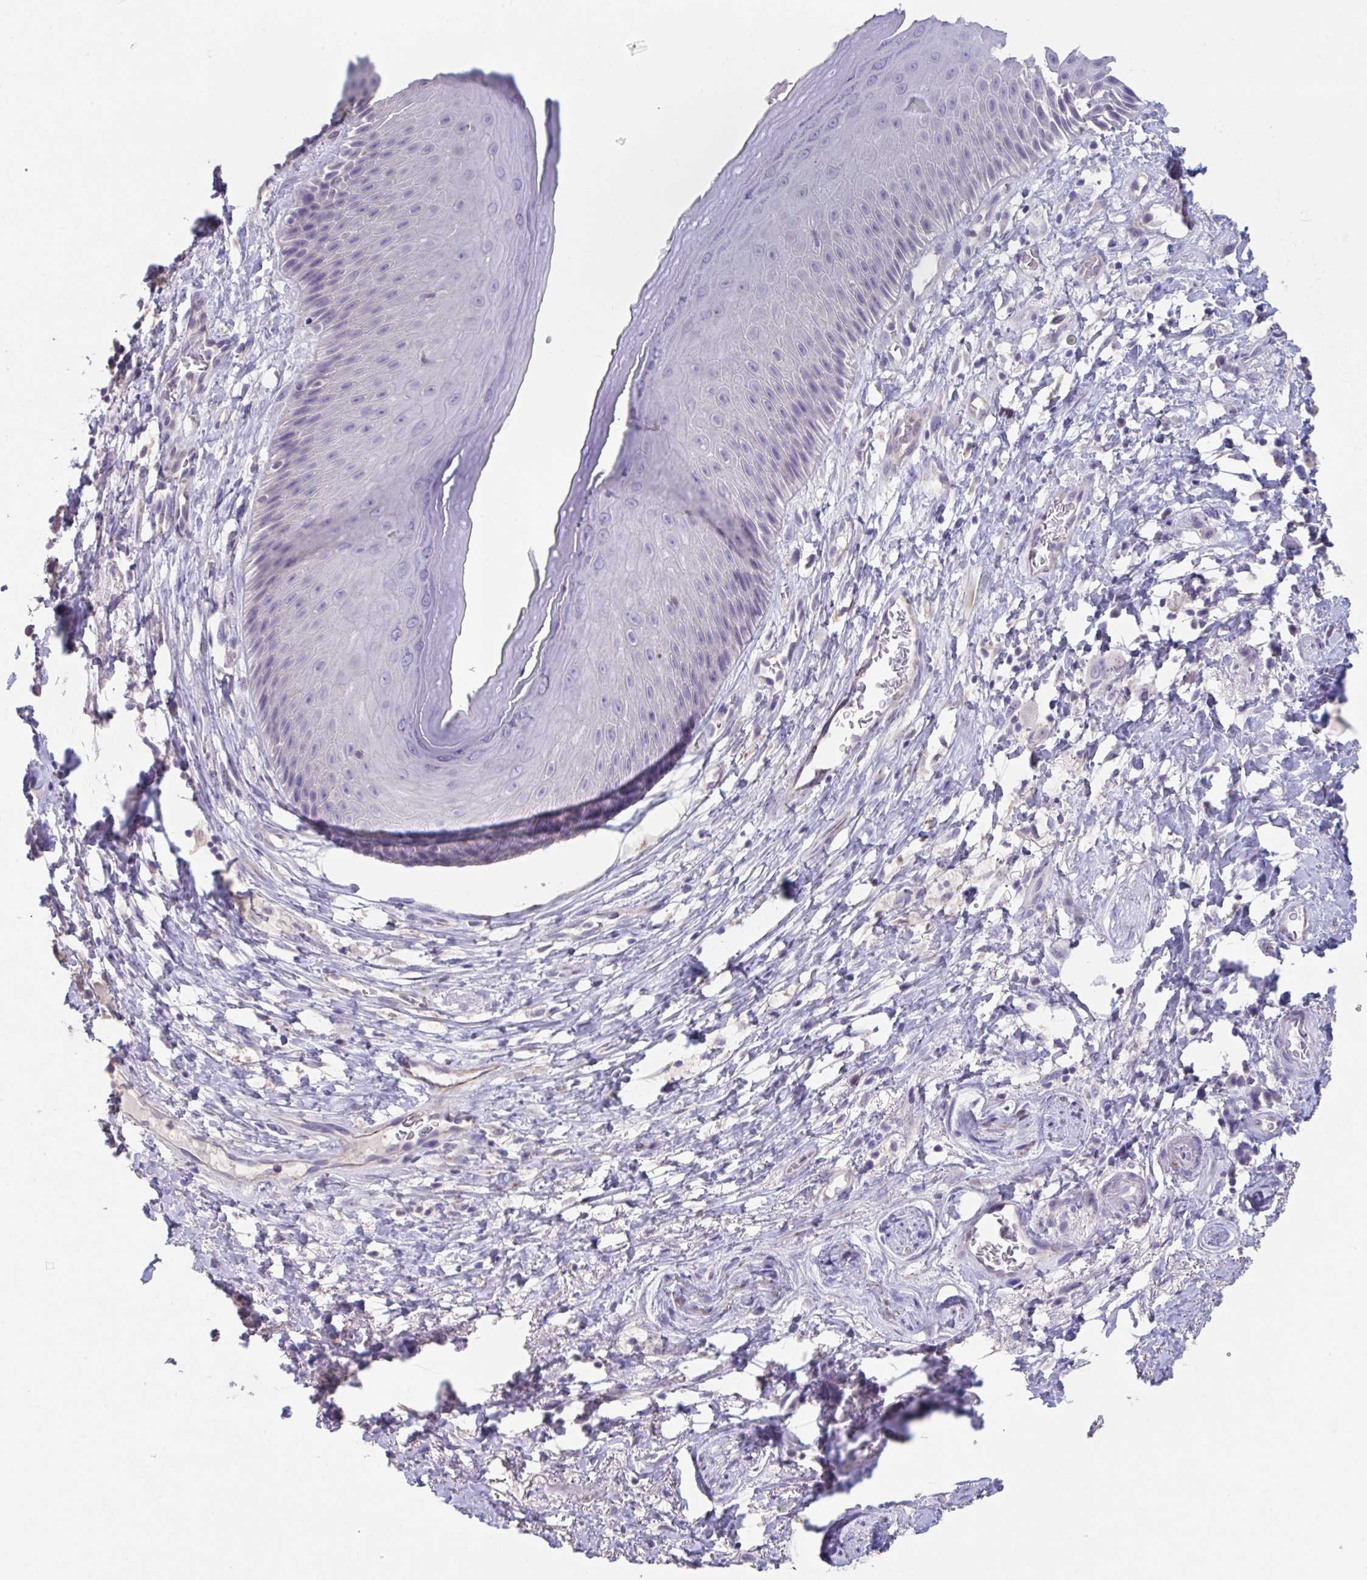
{"staining": {"intensity": "strong", "quantity": "<25%", "location": "cytoplasmic/membranous"}, "tissue": "skin", "cell_type": "Epidermal cells", "image_type": "normal", "snomed": [{"axis": "morphology", "description": "Normal tissue, NOS"}, {"axis": "topography", "description": "Anal"}], "caption": "Normal skin reveals strong cytoplasmic/membranous positivity in approximately <25% of epidermal cells.", "gene": "GPR162", "patient": {"sex": "male", "age": 78}}